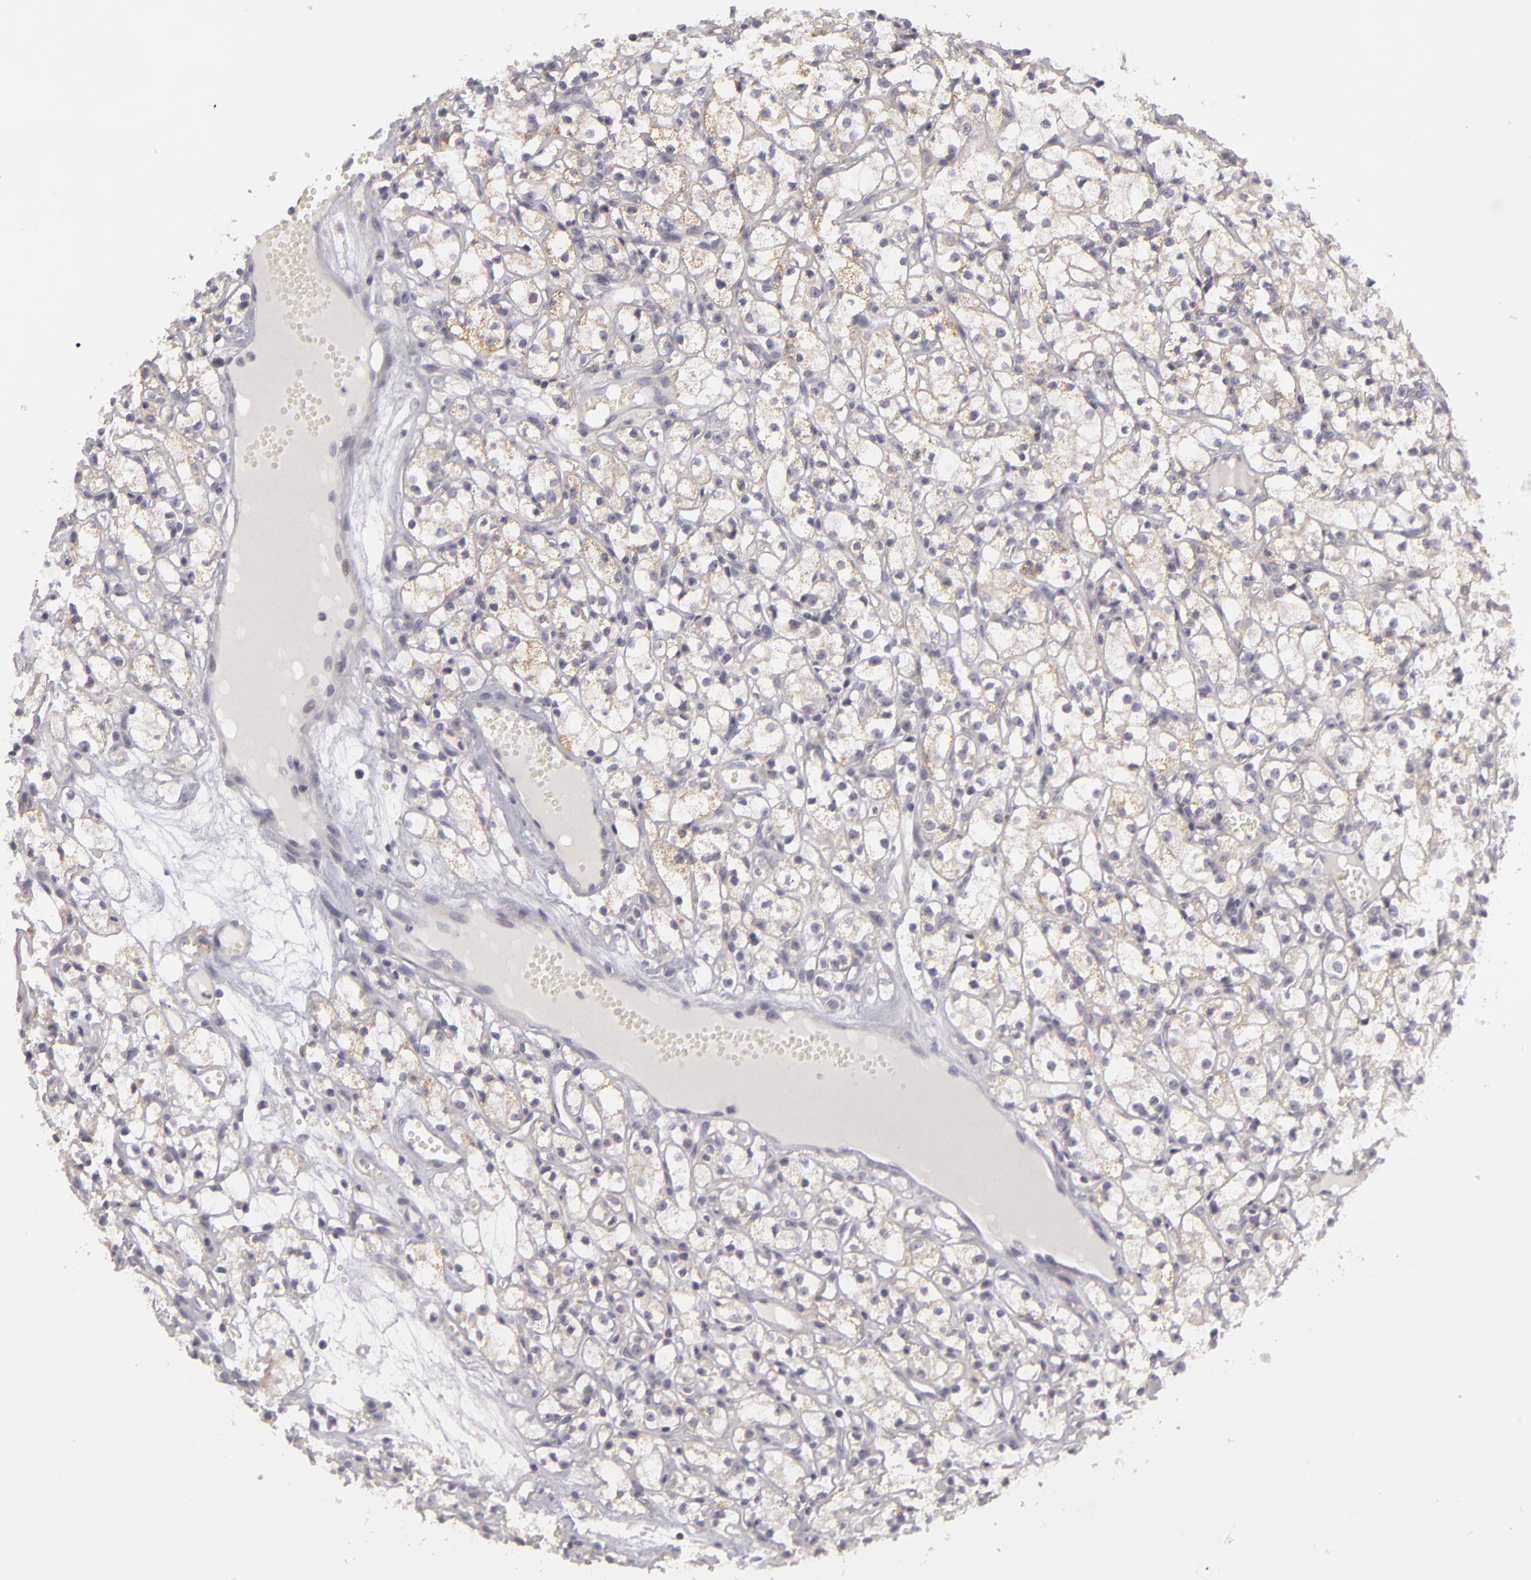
{"staining": {"intensity": "weak", "quantity": "25%-75%", "location": "cytoplasmic/membranous"}, "tissue": "renal cancer", "cell_type": "Tumor cells", "image_type": "cancer", "snomed": [{"axis": "morphology", "description": "Adenocarcinoma, NOS"}, {"axis": "topography", "description": "Kidney"}], "caption": "Human renal adenocarcinoma stained for a protein (brown) demonstrates weak cytoplasmic/membranous positive expression in approximately 25%-75% of tumor cells.", "gene": "ATP2B3", "patient": {"sex": "male", "age": 61}}